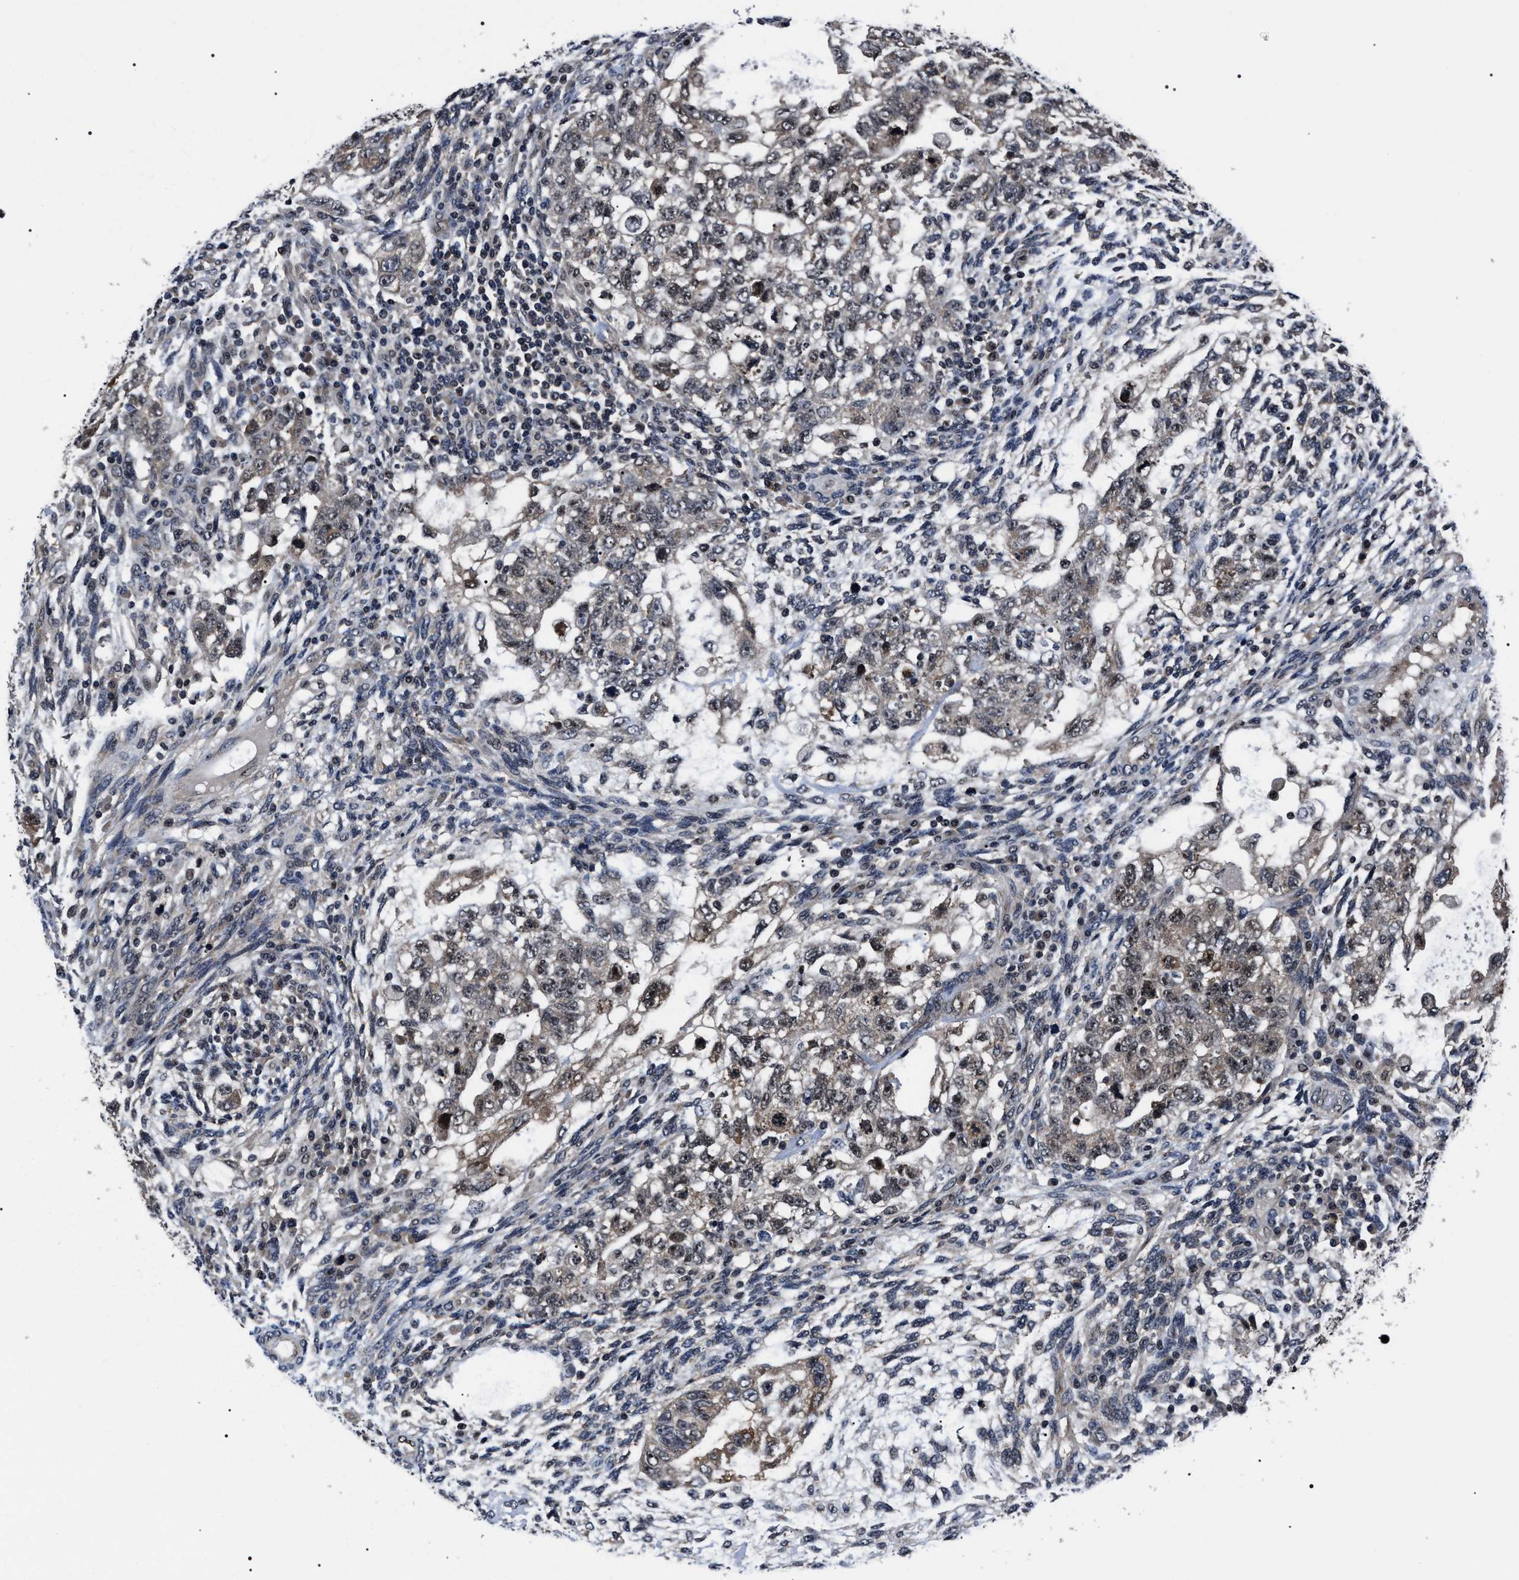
{"staining": {"intensity": "weak", "quantity": "25%-75%", "location": "cytoplasmic/membranous,nuclear"}, "tissue": "testis cancer", "cell_type": "Tumor cells", "image_type": "cancer", "snomed": [{"axis": "morphology", "description": "Normal tissue, NOS"}, {"axis": "morphology", "description": "Carcinoma, Embryonal, NOS"}, {"axis": "topography", "description": "Testis"}], "caption": "Immunohistochemical staining of testis cancer (embryonal carcinoma) exhibits weak cytoplasmic/membranous and nuclear protein positivity in about 25%-75% of tumor cells.", "gene": "CSNK2A1", "patient": {"sex": "male", "age": 36}}